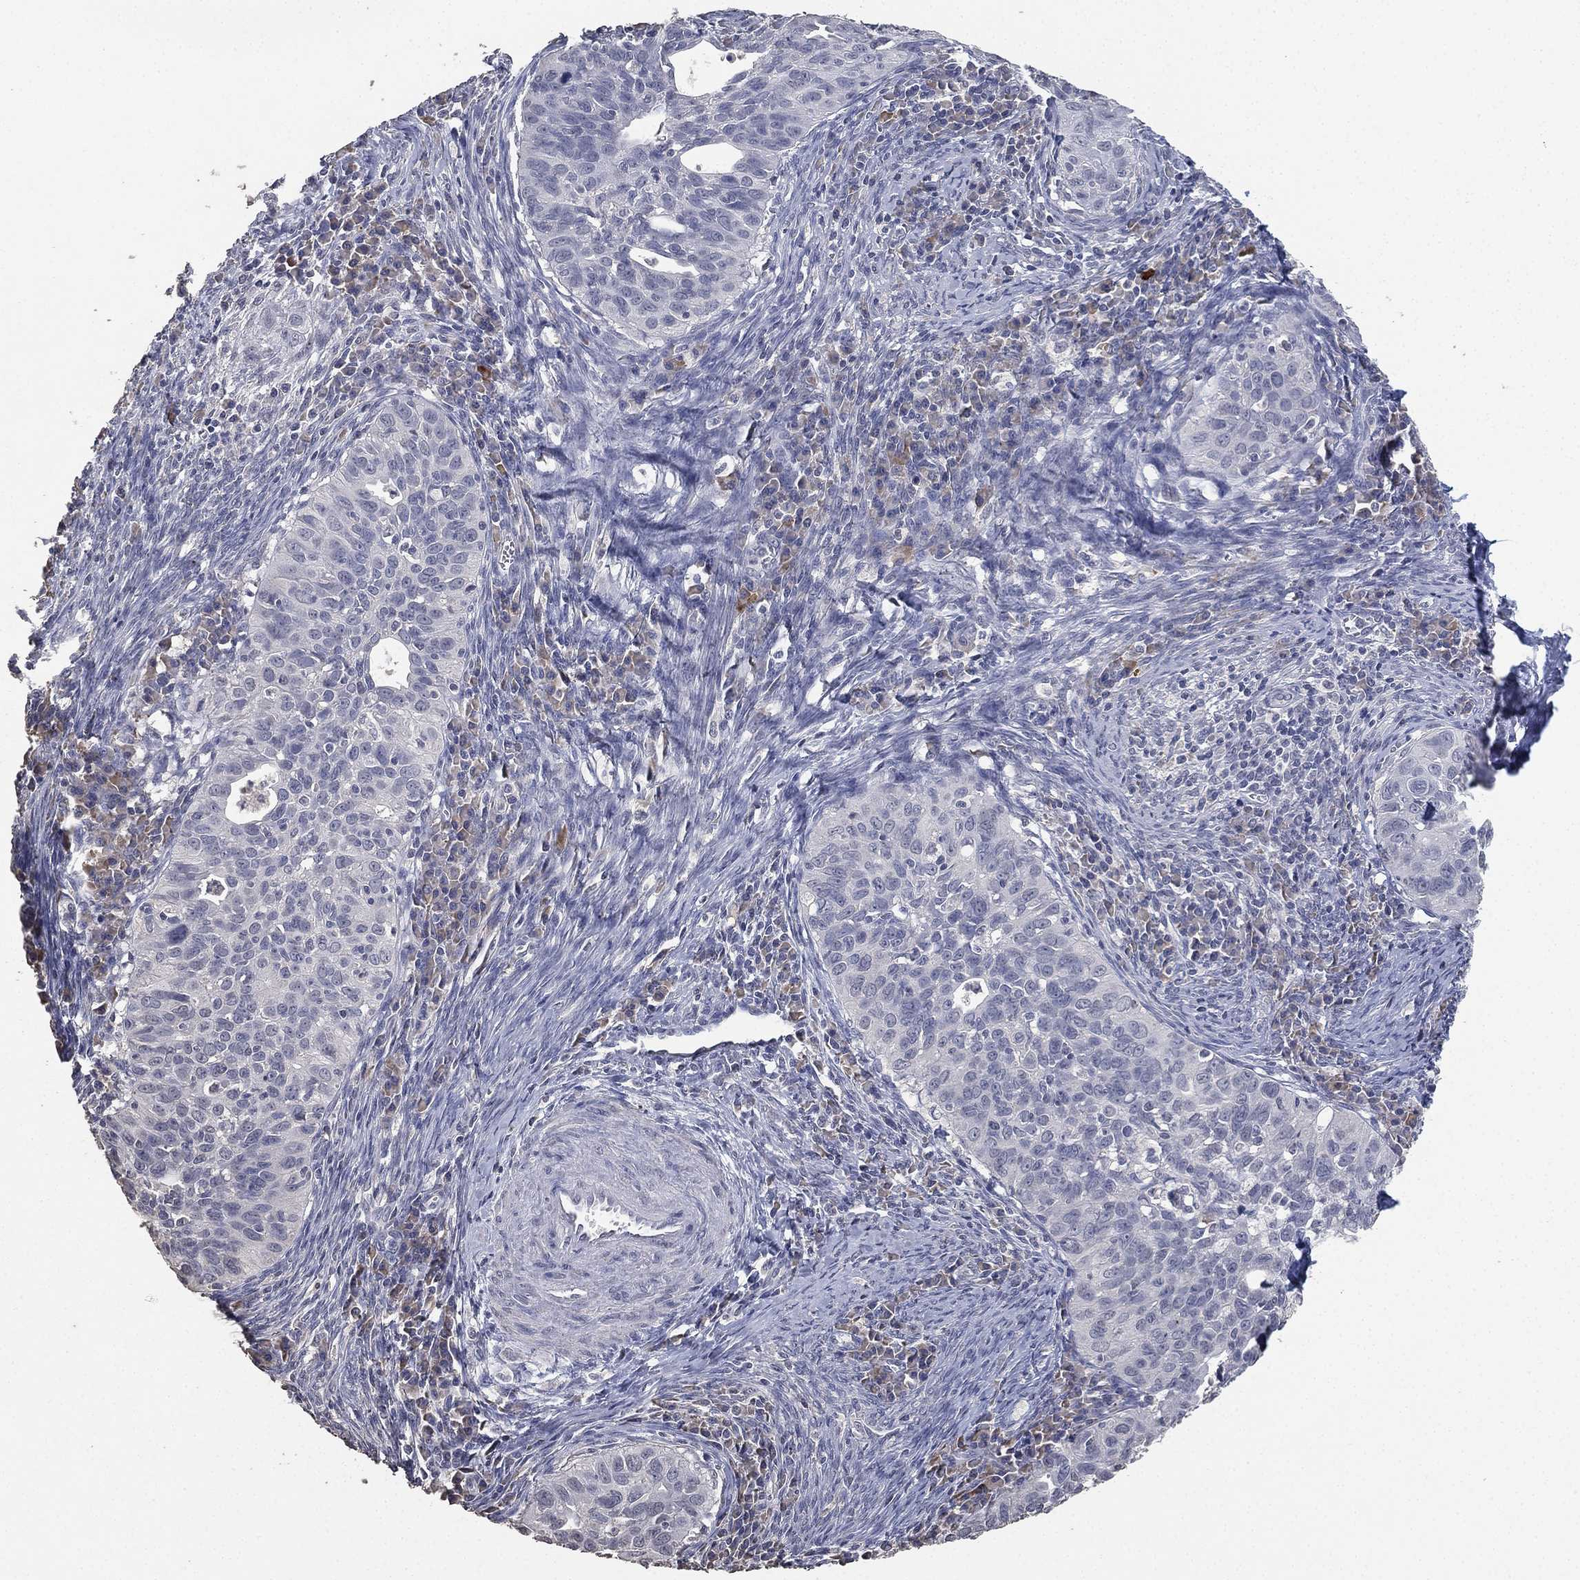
{"staining": {"intensity": "negative", "quantity": "none", "location": "none"}, "tissue": "cervical cancer", "cell_type": "Tumor cells", "image_type": "cancer", "snomed": [{"axis": "morphology", "description": "Squamous cell carcinoma, NOS"}, {"axis": "topography", "description": "Cervix"}], "caption": "A photomicrograph of squamous cell carcinoma (cervical) stained for a protein exhibits no brown staining in tumor cells.", "gene": "DSG1", "patient": {"sex": "female", "age": 26}}